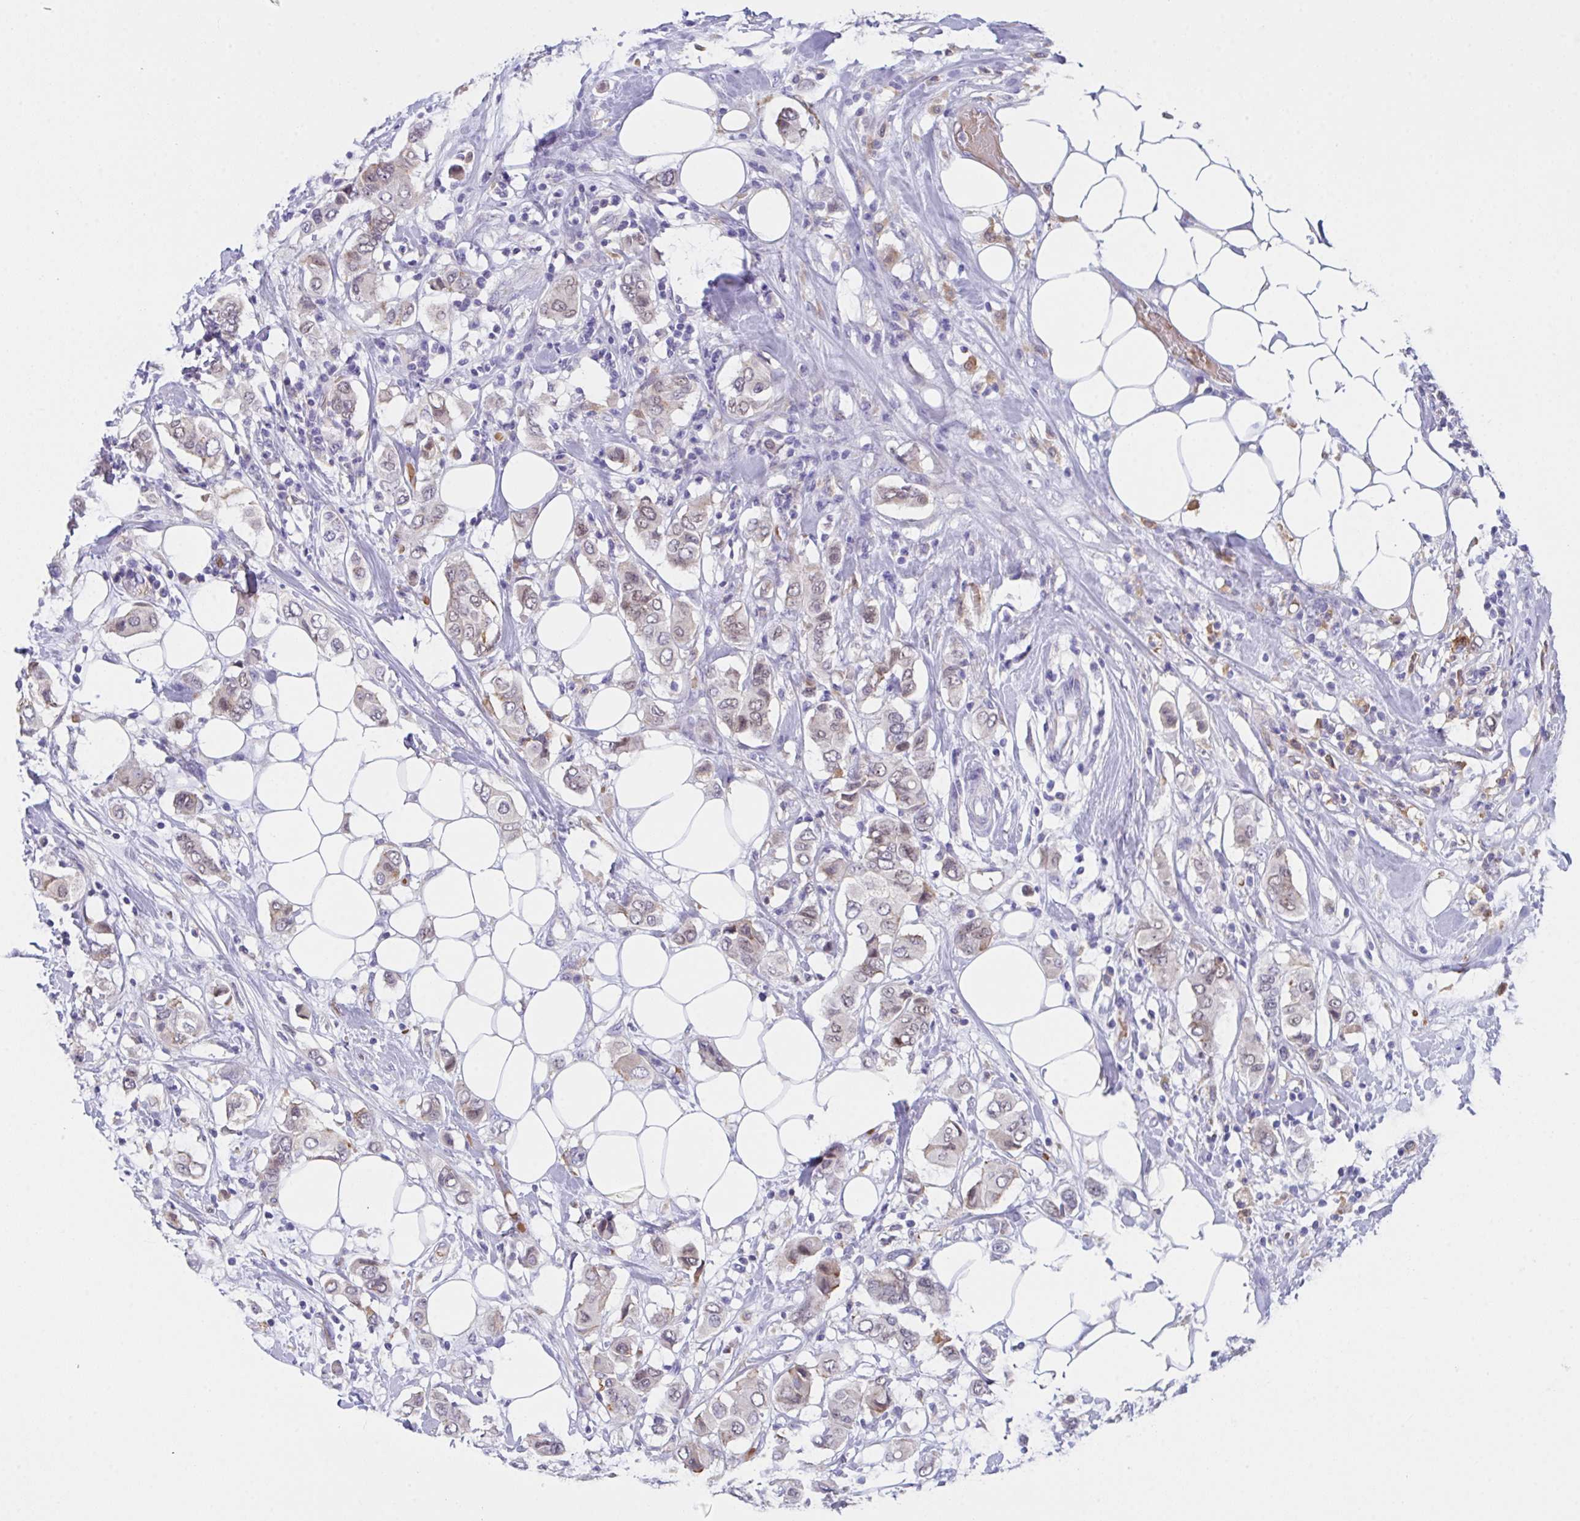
{"staining": {"intensity": "weak", "quantity": "25%-75%", "location": "cytoplasmic/membranous,nuclear"}, "tissue": "breast cancer", "cell_type": "Tumor cells", "image_type": "cancer", "snomed": [{"axis": "morphology", "description": "Lobular carcinoma"}, {"axis": "topography", "description": "Breast"}], "caption": "Immunohistochemical staining of human breast cancer shows low levels of weak cytoplasmic/membranous and nuclear staining in approximately 25%-75% of tumor cells.", "gene": "TFAP2C", "patient": {"sex": "female", "age": 51}}